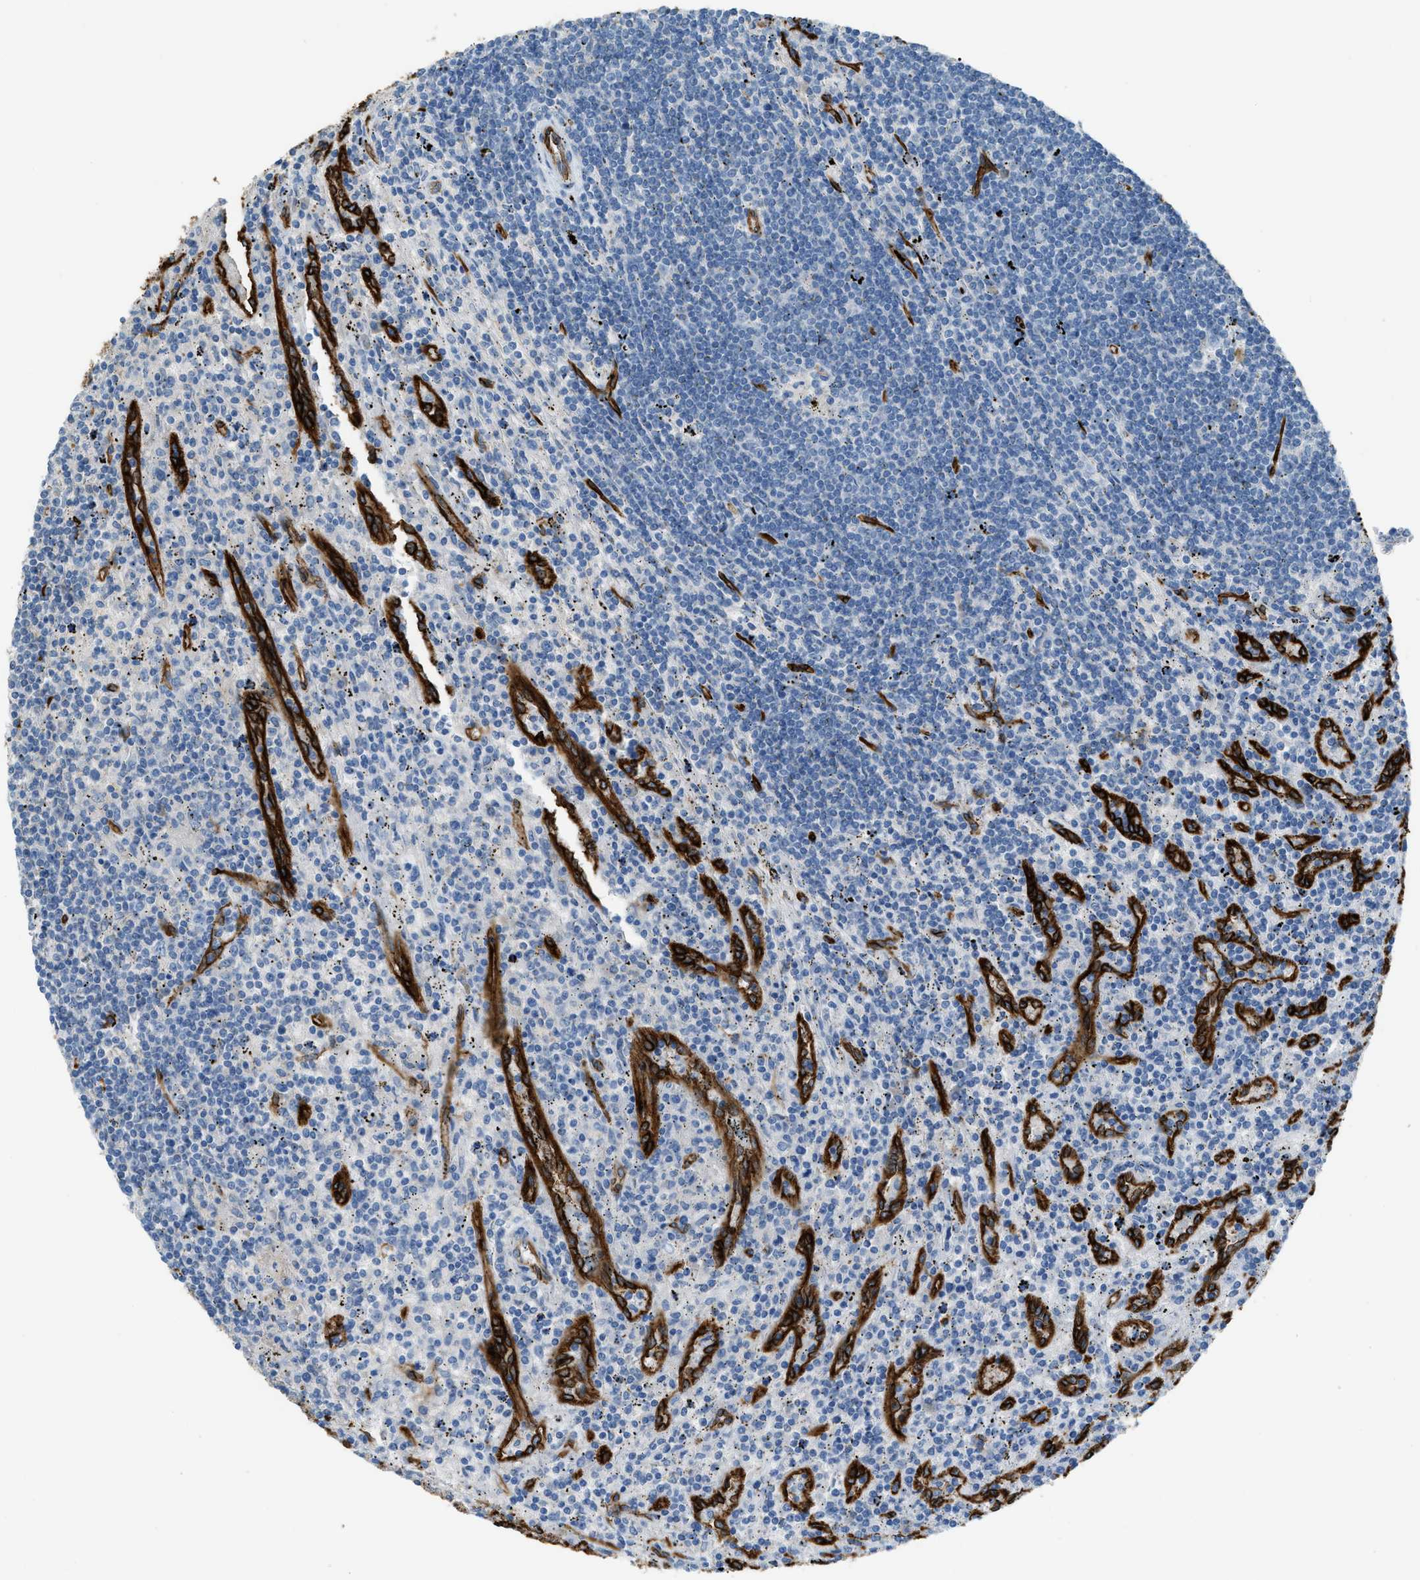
{"staining": {"intensity": "negative", "quantity": "none", "location": "none"}, "tissue": "lymphoma", "cell_type": "Tumor cells", "image_type": "cancer", "snomed": [{"axis": "morphology", "description": "Malignant lymphoma, non-Hodgkin's type, Low grade"}, {"axis": "topography", "description": "Spleen"}], "caption": "DAB (3,3'-diaminobenzidine) immunohistochemical staining of human malignant lymphoma, non-Hodgkin's type (low-grade) displays no significant positivity in tumor cells. (Stains: DAB immunohistochemistry (IHC) with hematoxylin counter stain, Microscopy: brightfield microscopy at high magnification).", "gene": "SLC22A15", "patient": {"sex": "male", "age": 76}}